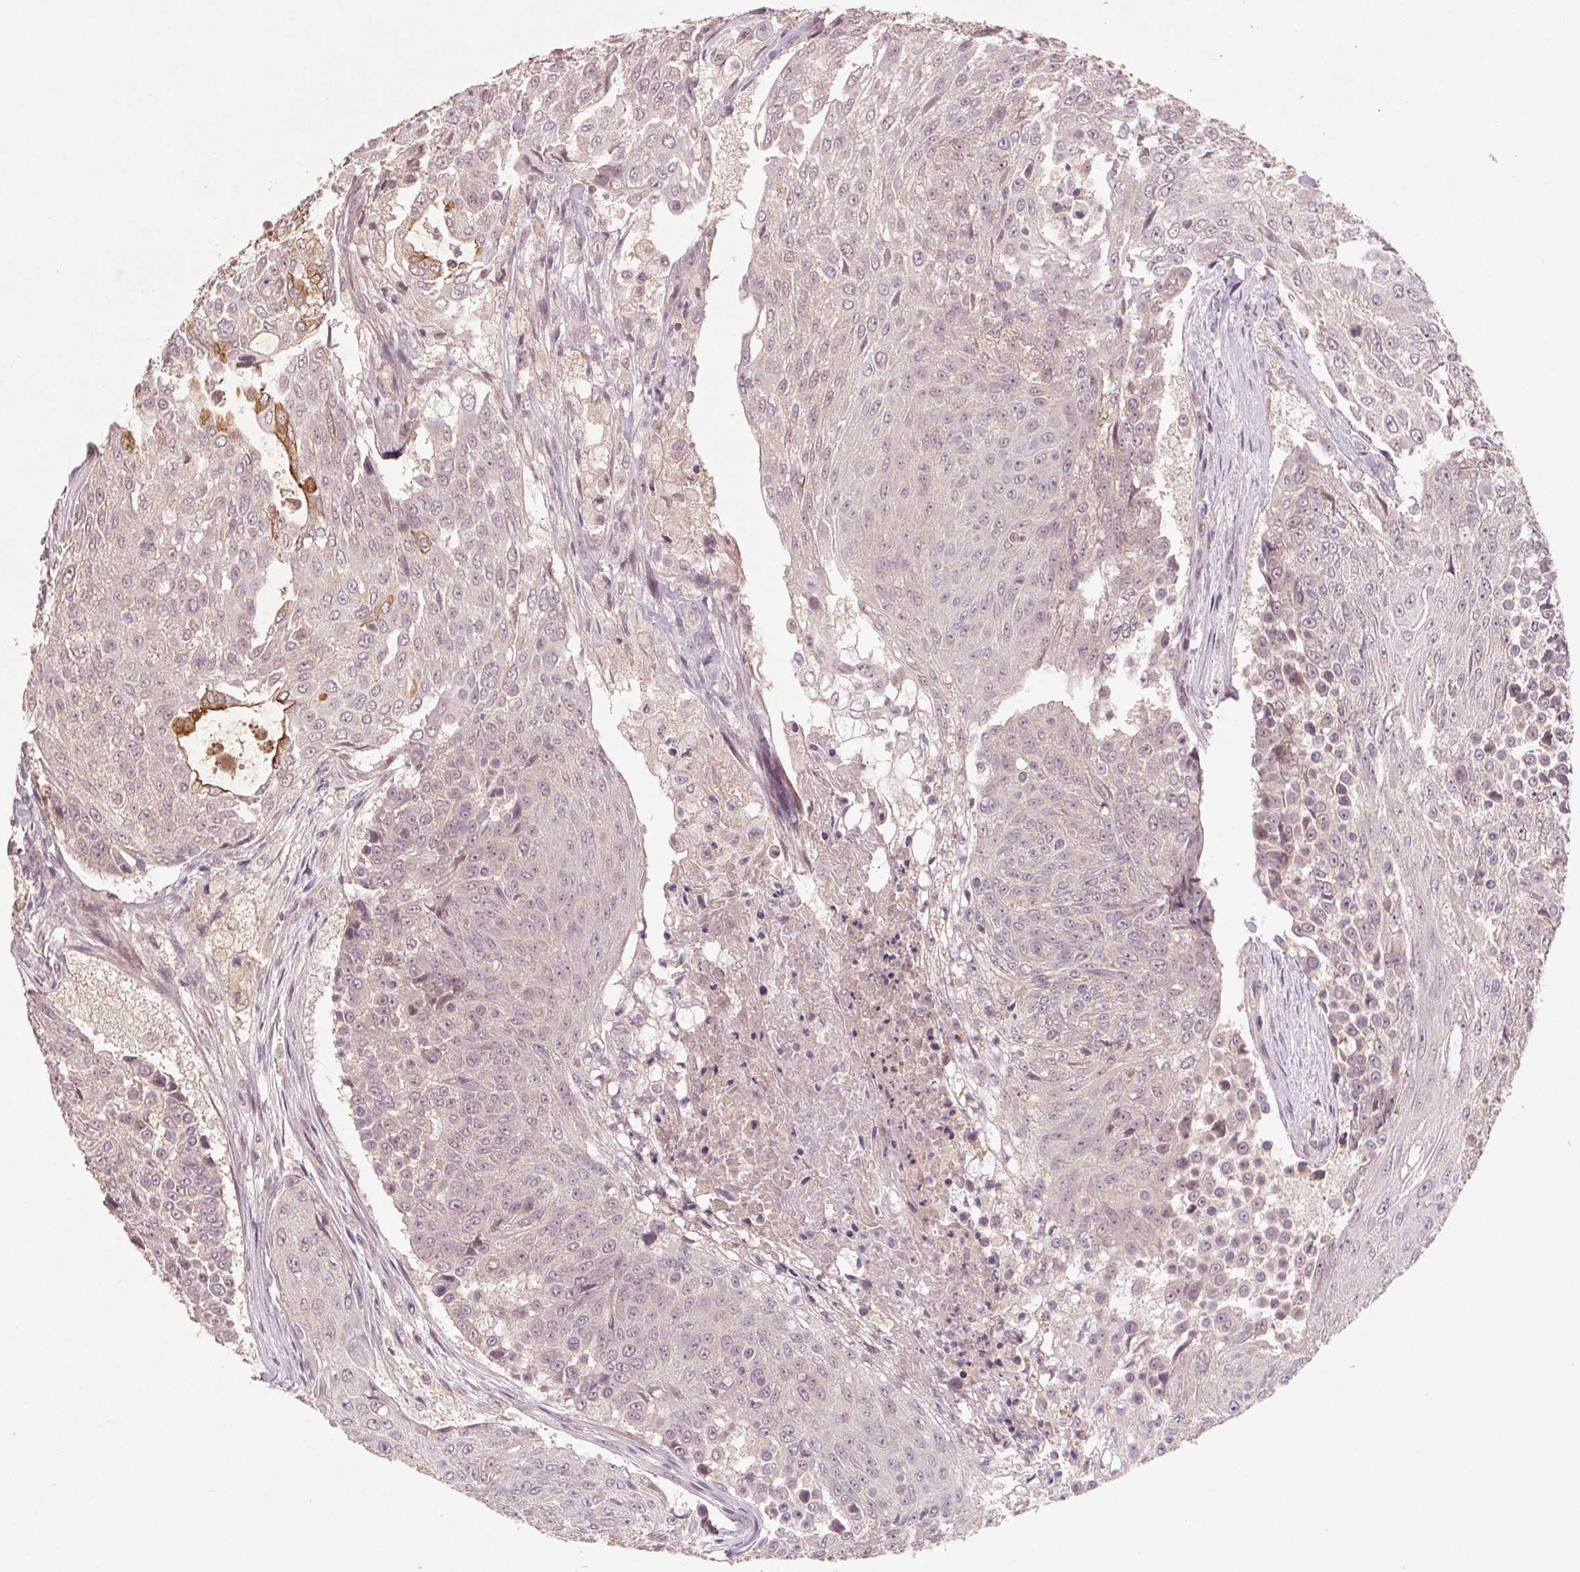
{"staining": {"intensity": "negative", "quantity": "none", "location": "none"}, "tissue": "urothelial cancer", "cell_type": "Tumor cells", "image_type": "cancer", "snomed": [{"axis": "morphology", "description": "Urothelial carcinoma, High grade"}, {"axis": "topography", "description": "Urinary bladder"}], "caption": "Micrograph shows no significant protein positivity in tumor cells of urothelial cancer.", "gene": "SMLR1", "patient": {"sex": "female", "age": 63}}